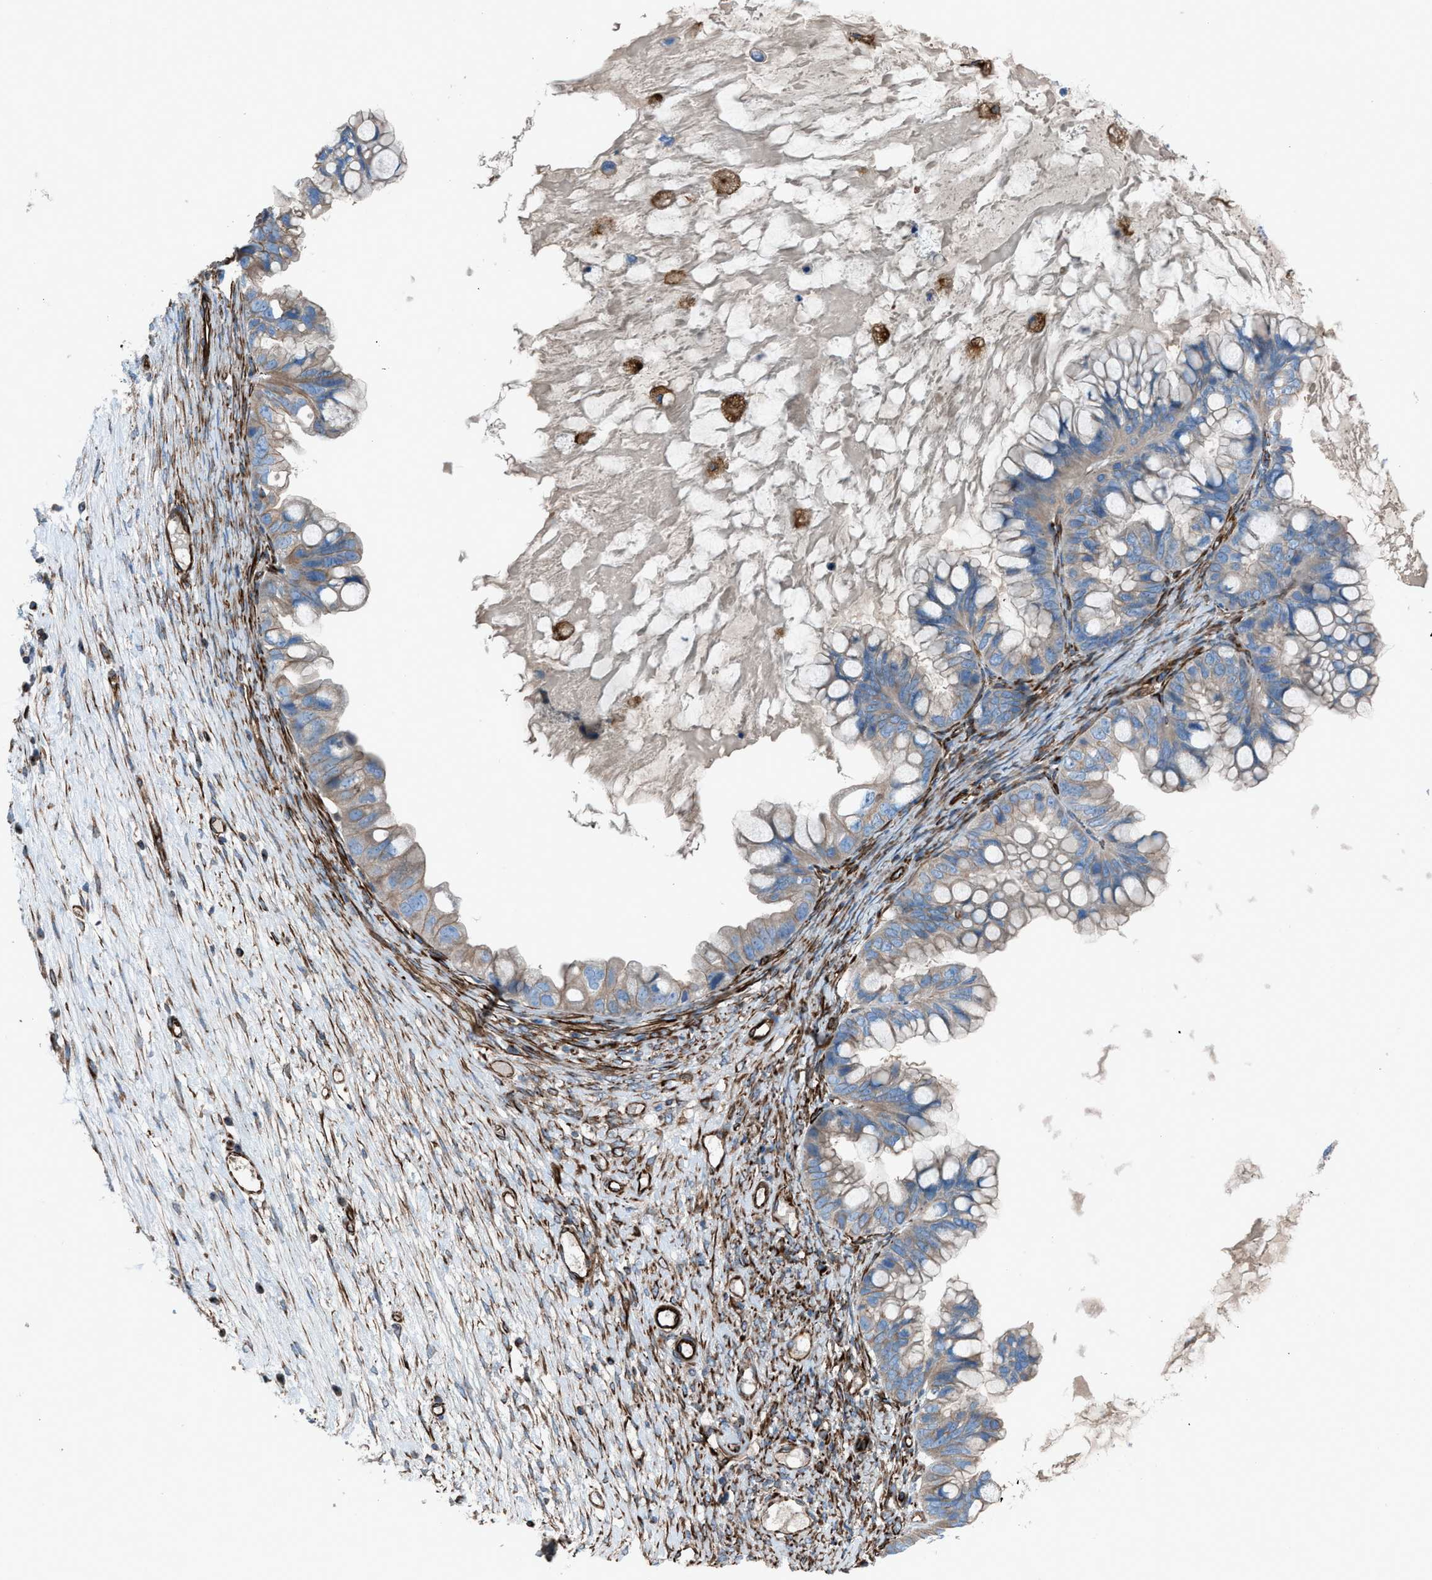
{"staining": {"intensity": "weak", "quantity": ">75%", "location": "cytoplasmic/membranous"}, "tissue": "ovarian cancer", "cell_type": "Tumor cells", "image_type": "cancer", "snomed": [{"axis": "morphology", "description": "Cystadenocarcinoma, mucinous, NOS"}, {"axis": "topography", "description": "Ovary"}], "caption": "The photomicrograph displays immunohistochemical staining of ovarian cancer. There is weak cytoplasmic/membranous staining is identified in about >75% of tumor cells.", "gene": "CABP7", "patient": {"sex": "female", "age": 80}}